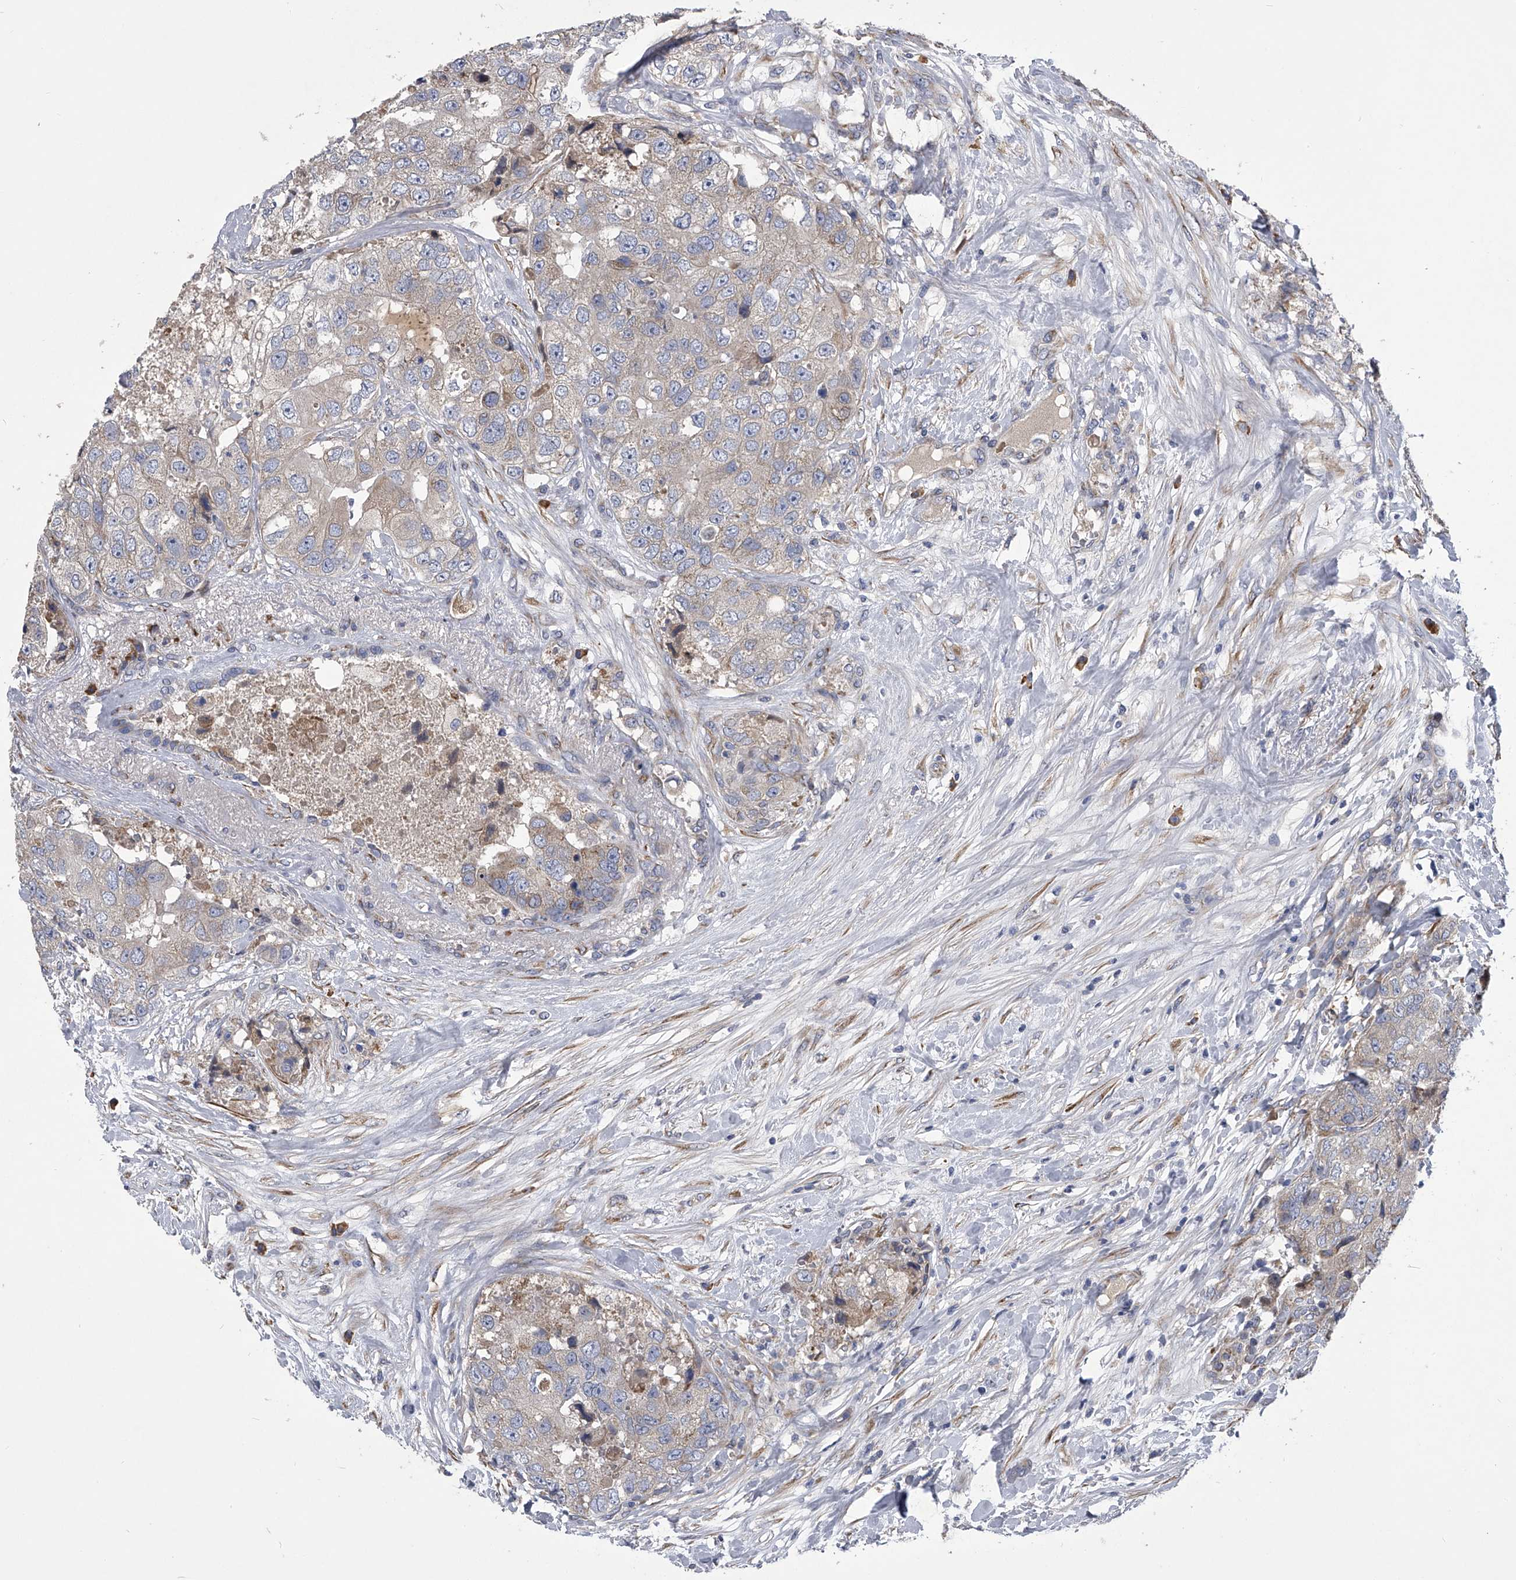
{"staining": {"intensity": "negative", "quantity": "none", "location": "none"}, "tissue": "breast cancer", "cell_type": "Tumor cells", "image_type": "cancer", "snomed": [{"axis": "morphology", "description": "Duct carcinoma"}, {"axis": "topography", "description": "Breast"}], "caption": "IHC image of human breast cancer (infiltrating ductal carcinoma) stained for a protein (brown), which demonstrates no expression in tumor cells.", "gene": "CCR4", "patient": {"sex": "female", "age": 62}}